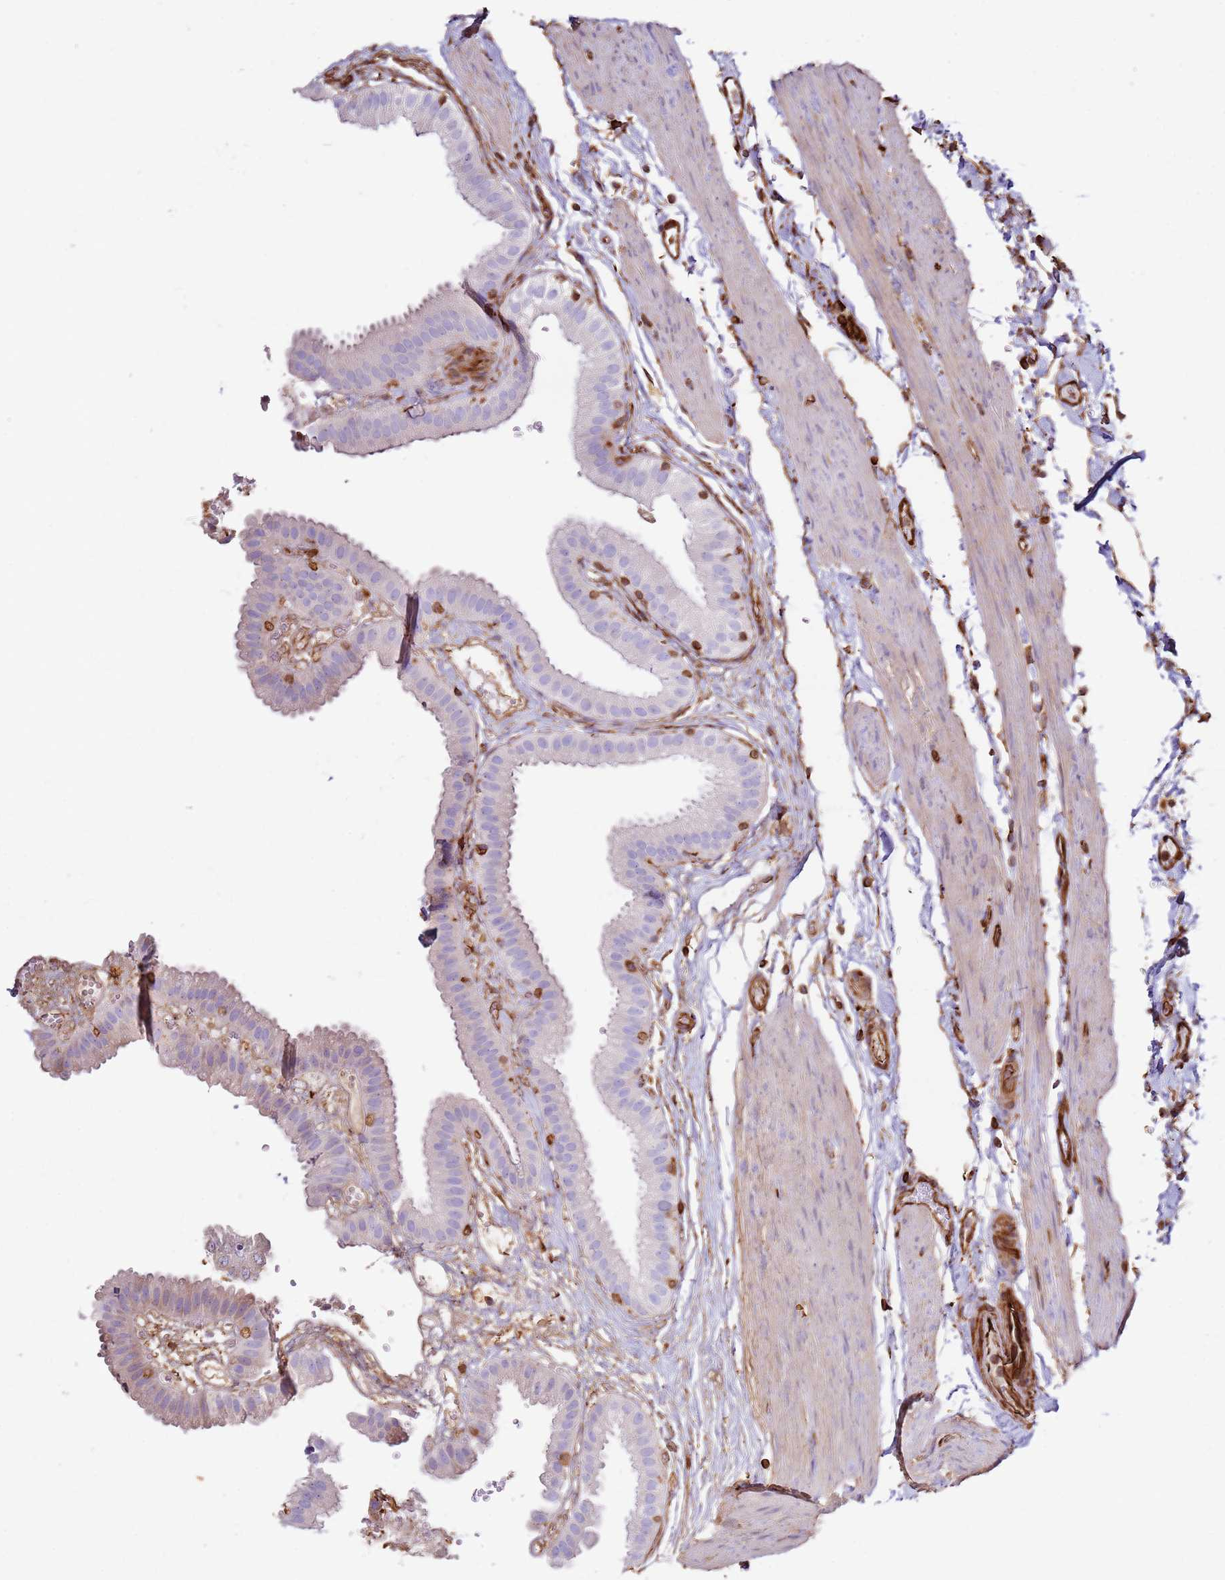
{"staining": {"intensity": "negative", "quantity": "none", "location": "none"}, "tissue": "gallbladder", "cell_type": "Glandular cells", "image_type": "normal", "snomed": [{"axis": "morphology", "description": "Normal tissue, NOS"}, {"axis": "topography", "description": "Gallbladder"}], "caption": "Immunohistochemistry (IHC) photomicrograph of normal gallbladder stained for a protein (brown), which displays no positivity in glandular cells.", "gene": "MRGPRE", "patient": {"sex": "female", "age": 61}}